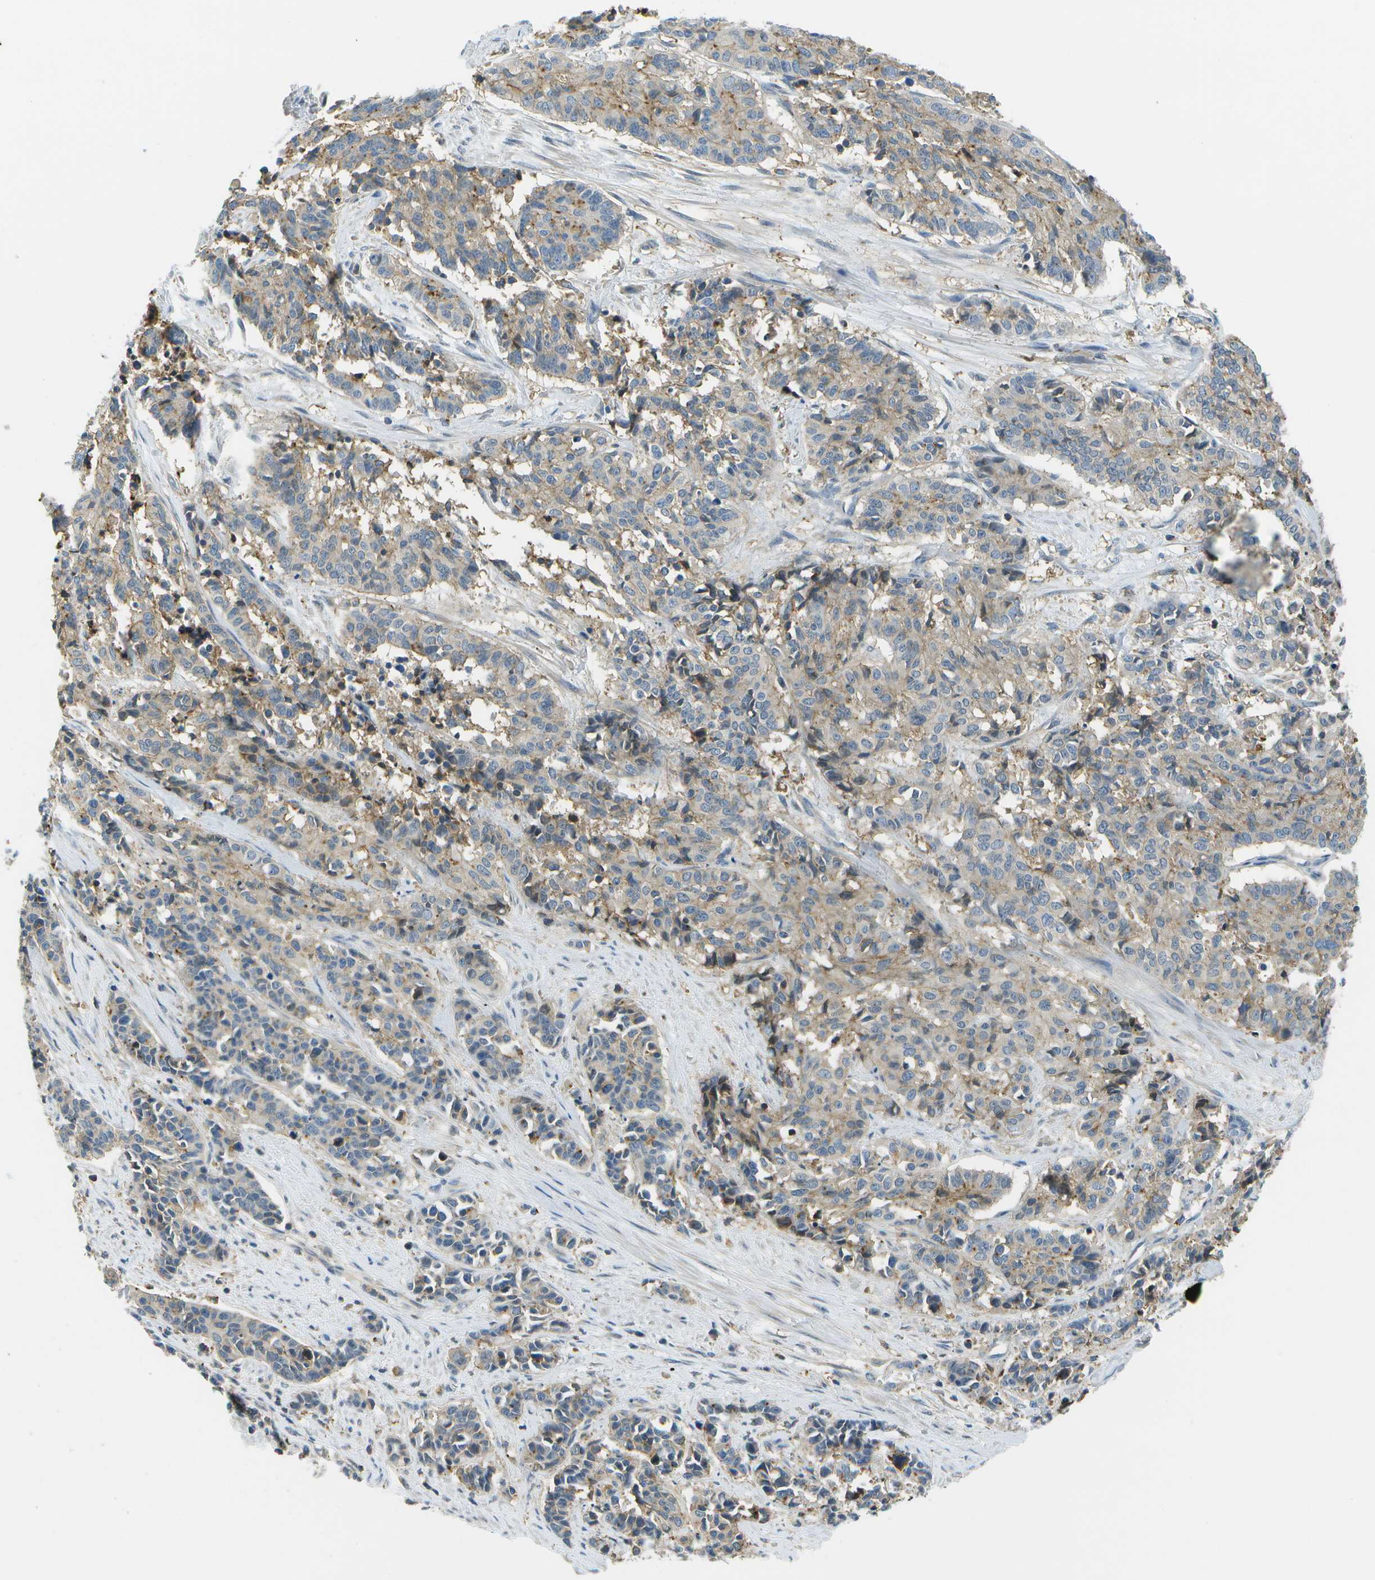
{"staining": {"intensity": "weak", "quantity": "25%-75%", "location": "cytoplasmic/membranous"}, "tissue": "cervical cancer", "cell_type": "Tumor cells", "image_type": "cancer", "snomed": [{"axis": "morphology", "description": "Squamous cell carcinoma, NOS"}, {"axis": "topography", "description": "Cervix"}], "caption": "This image displays cervical cancer (squamous cell carcinoma) stained with immunohistochemistry (IHC) to label a protein in brown. The cytoplasmic/membranous of tumor cells show weak positivity for the protein. Nuclei are counter-stained blue.", "gene": "LRRC66", "patient": {"sex": "female", "age": 35}}